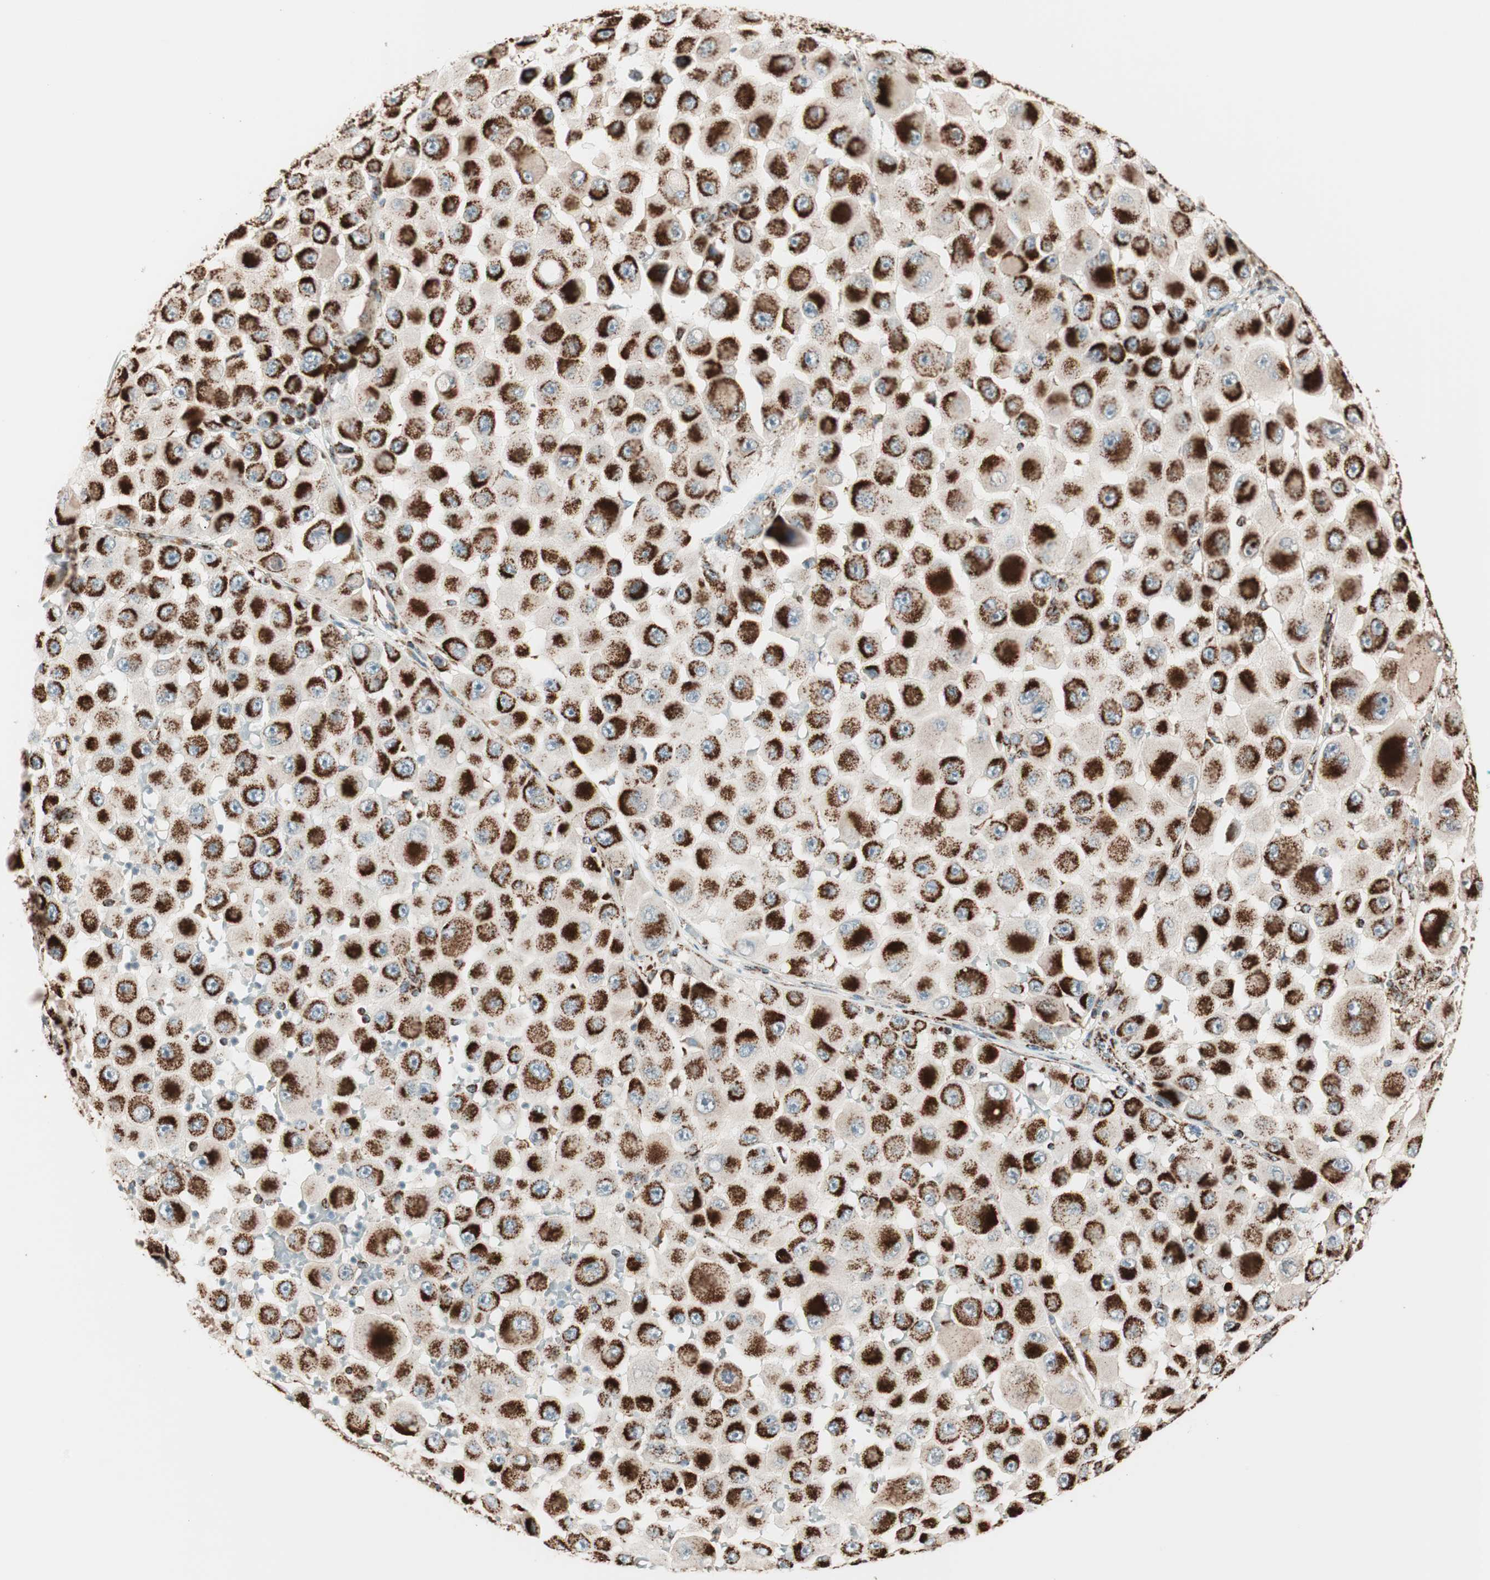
{"staining": {"intensity": "strong", "quantity": ">75%", "location": "cytoplasmic/membranous"}, "tissue": "melanoma", "cell_type": "Tumor cells", "image_type": "cancer", "snomed": [{"axis": "morphology", "description": "Malignant melanoma, NOS"}, {"axis": "topography", "description": "Skin"}], "caption": "Brown immunohistochemical staining in melanoma demonstrates strong cytoplasmic/membranous expression in about >75% of tumor cells.", "gene": "TOMM22", "patient": {"sex": "female", "age": 81}}